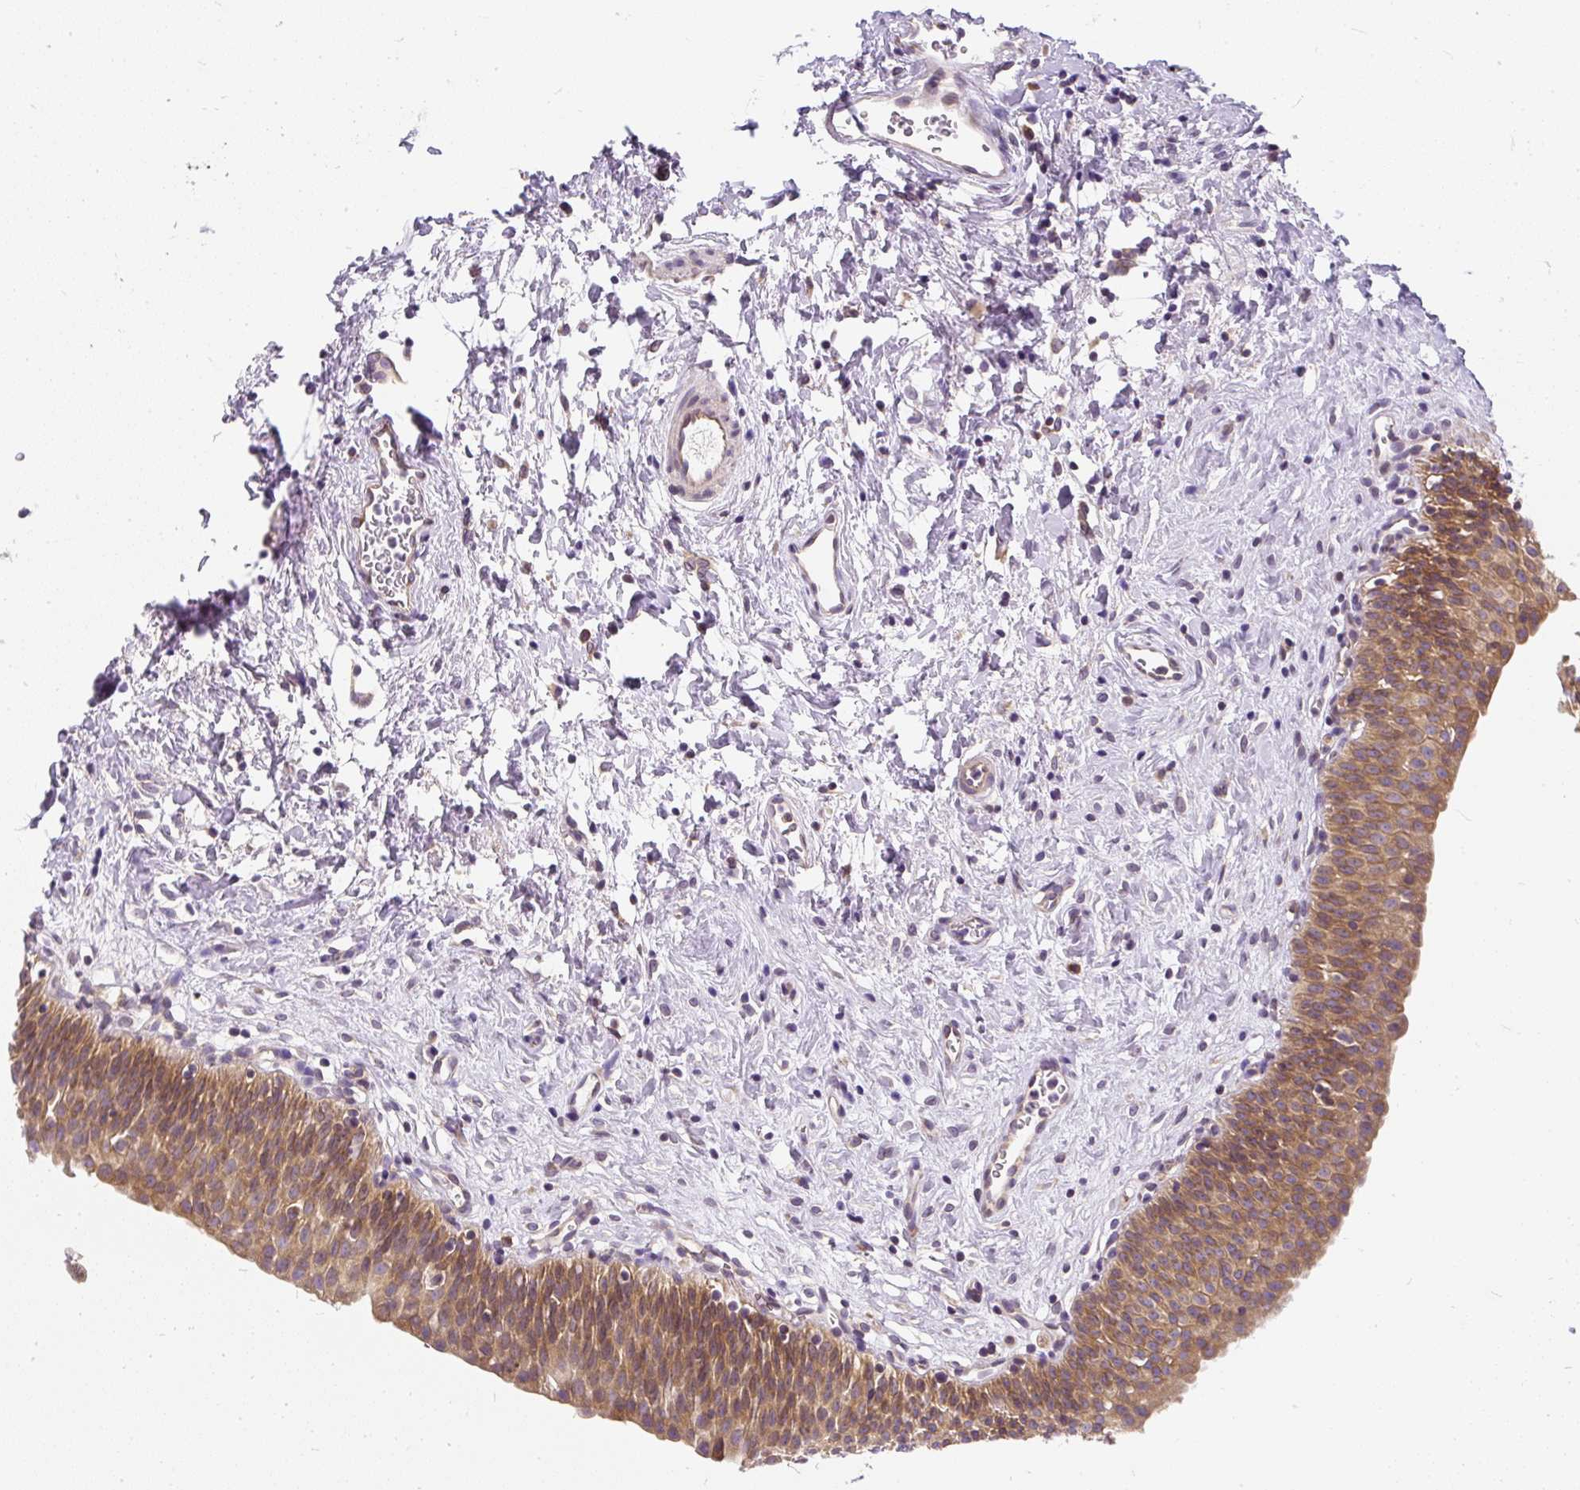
{"staining": {"intensity": "moderate", "quantity": ">75%", "location": "cytoplasmic/membranous"}, "tissue": "urinary bladder", "cell_type": "Urothelial cells", "image_type": "normal", "snomed": [{"axis": "morphology", "description": "Normal tissue, NOS"}, {"axis": "topography", "description": "Urinary bladder"}], "caption": "About >75% of urothelial cells in normal urinary bladder reveal moderate cytoplasmic/membranous protein staining as visualized by brown immunohistochemical staining.", "gene": "CYP20A1", "patient": {"sex": "male", "age": 51}}